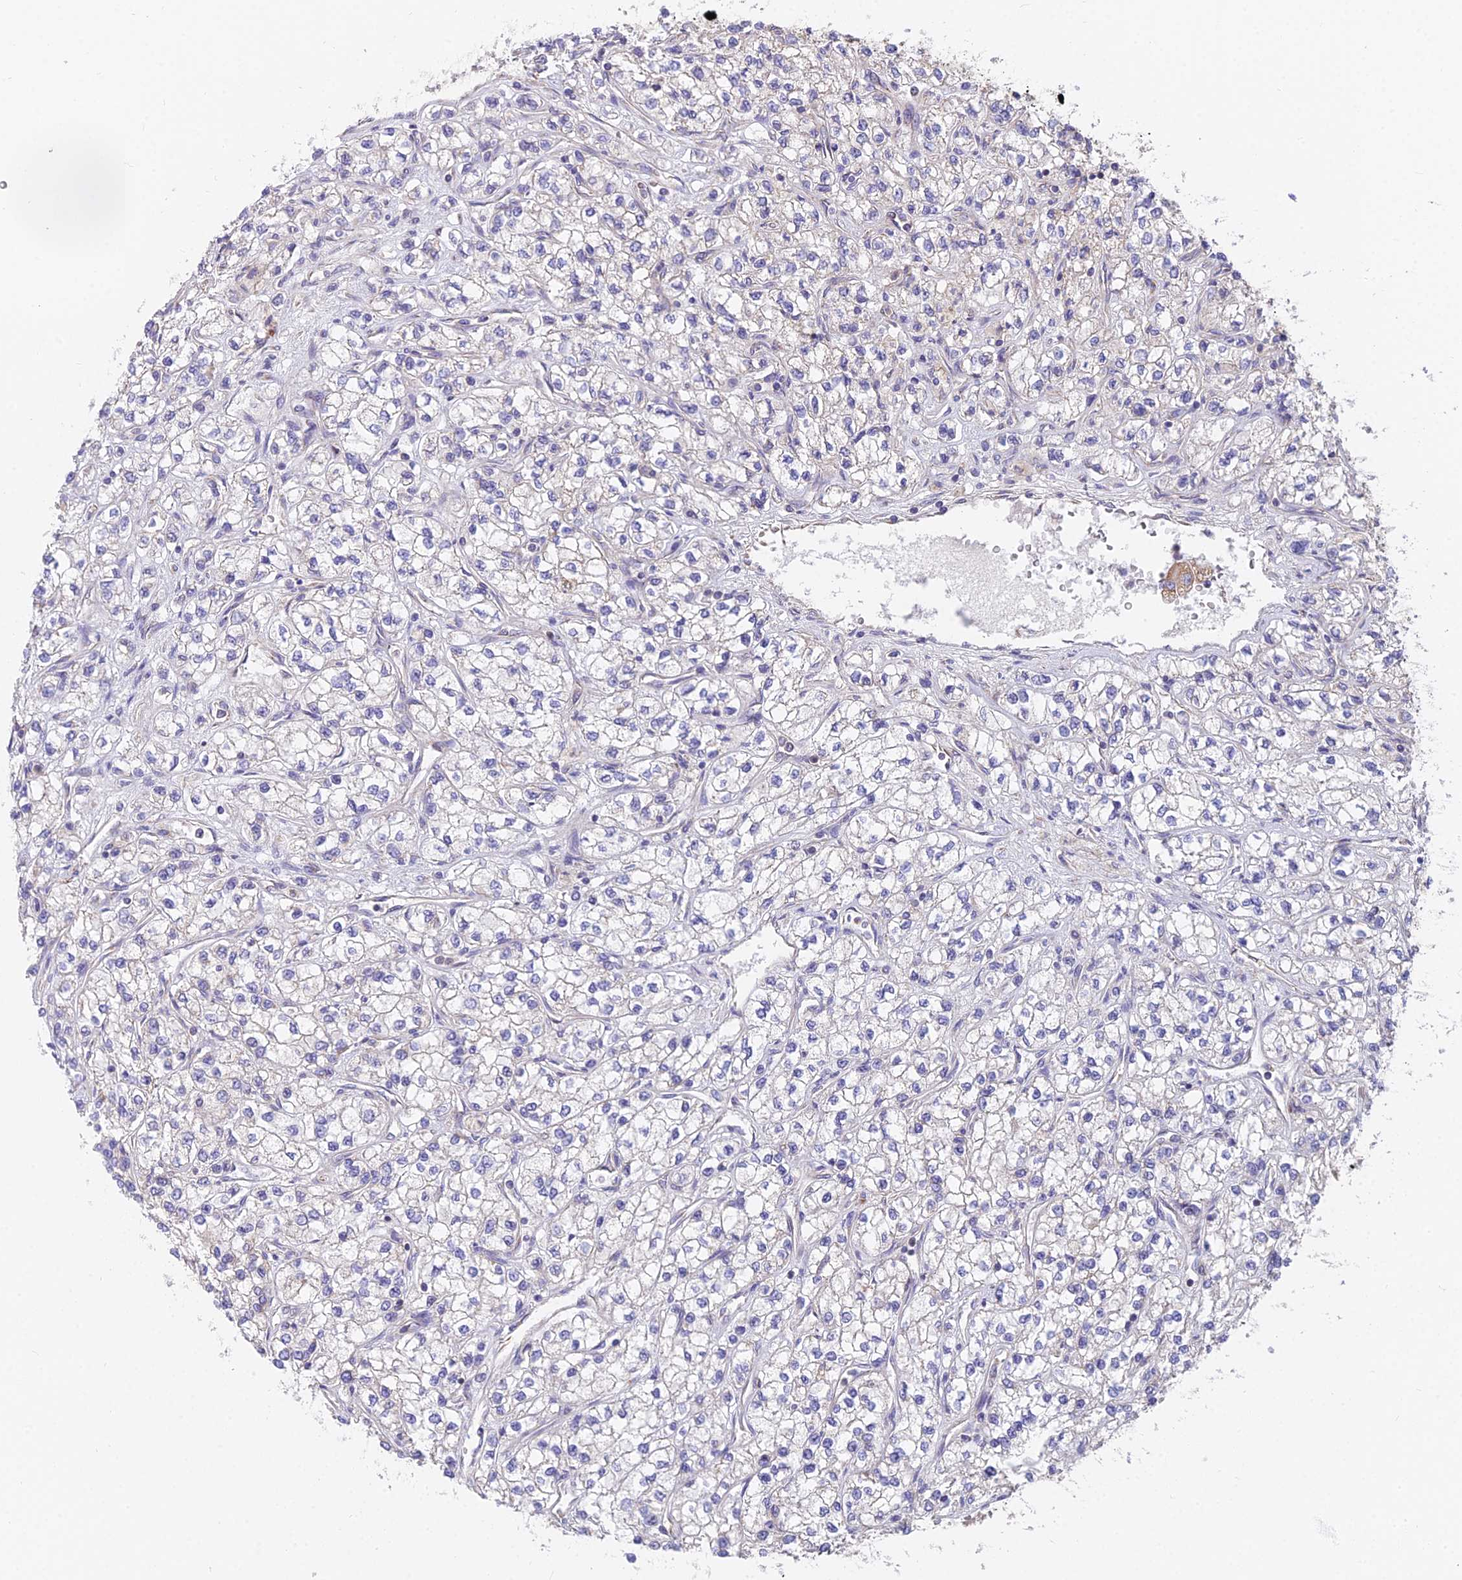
{"staining": {"intensity": "moderate", "quantity": "<25%", "location": "cytoplasmic/membranous"}, "tissue": "renal cancer", "cell_type": "Tumor cells", "image_type": "cancer", "snomed": [{"axis": "morphology", "description": "Adenocarcinoma, NOS"}, {"axis": "topography", "description": "Kidney"}], "caption": "Renal adenocarcinoma stained for a protein displays moderate cytoplasmic/membranous positivity in tumor cells. (brown staining indicates protein expression, while blue staining denotes nuclei).", "gene": "TBC1D20", "patient": {"sex": "male", "age": 80}}